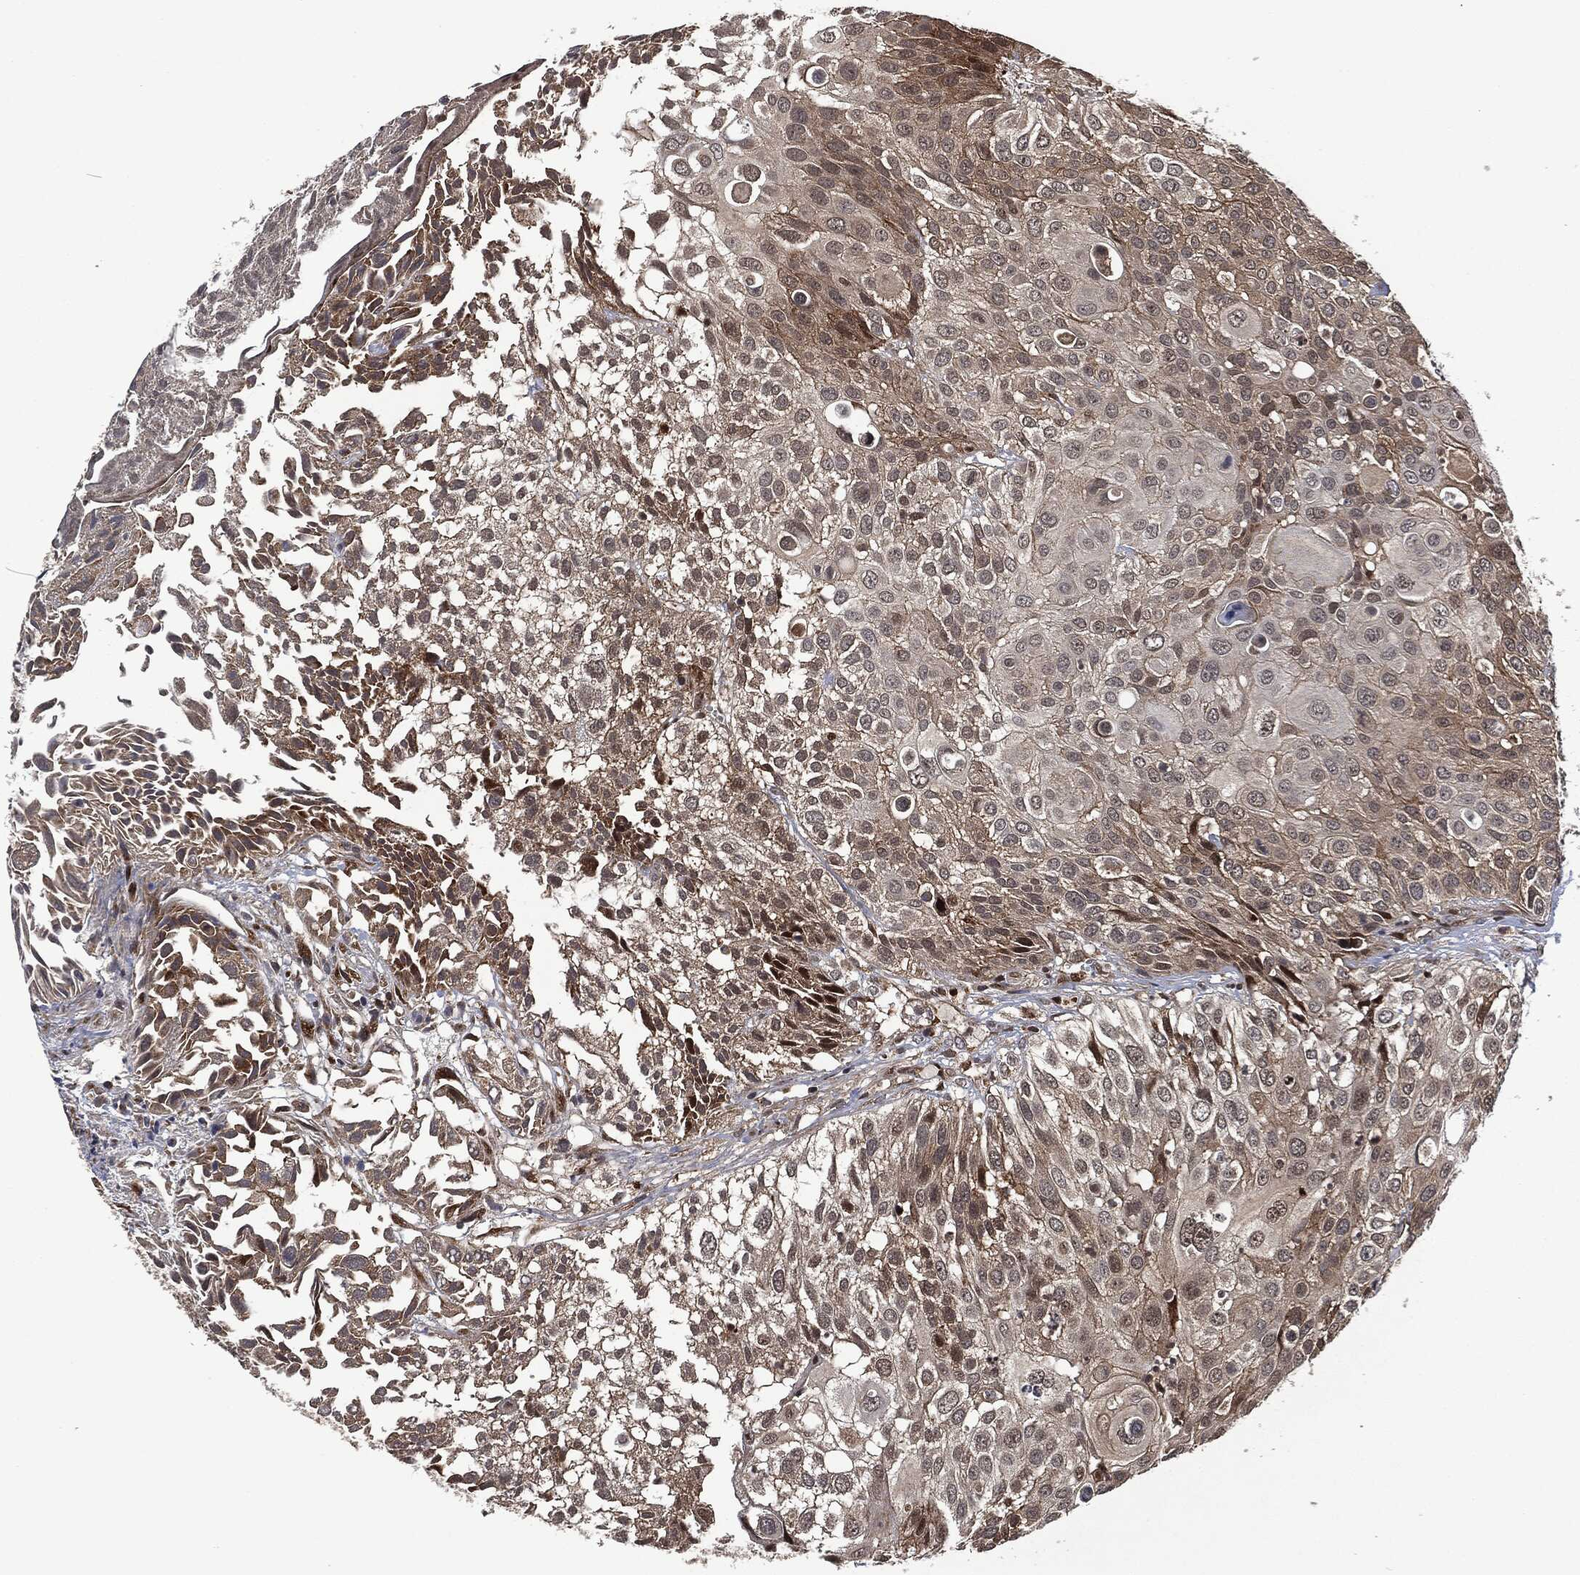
{"staining": {"intensity": "weak", "quantity": "<25%", "location": "cytoplasmic/membranous"}, "tissue": "urothelial cancer", "cell_type": "Tumor cells", "image_type": "cancer", "snomed": [{"axis": "morphology", "description": "Urothelial carcinoma, High grade"}, {"axis": "topography", "description": "Urinary bladder"}], "caption": "A high-resolution image shows immunohistochemistry staining of high-grade urothelial carcinoma, which shows no significant expression in tumor cells. (Brightfield microscopy of DAB immunohistochemistry at high magnification).", "gene": "CMPK2", "patient": {"sex": "female", "age": 79}}